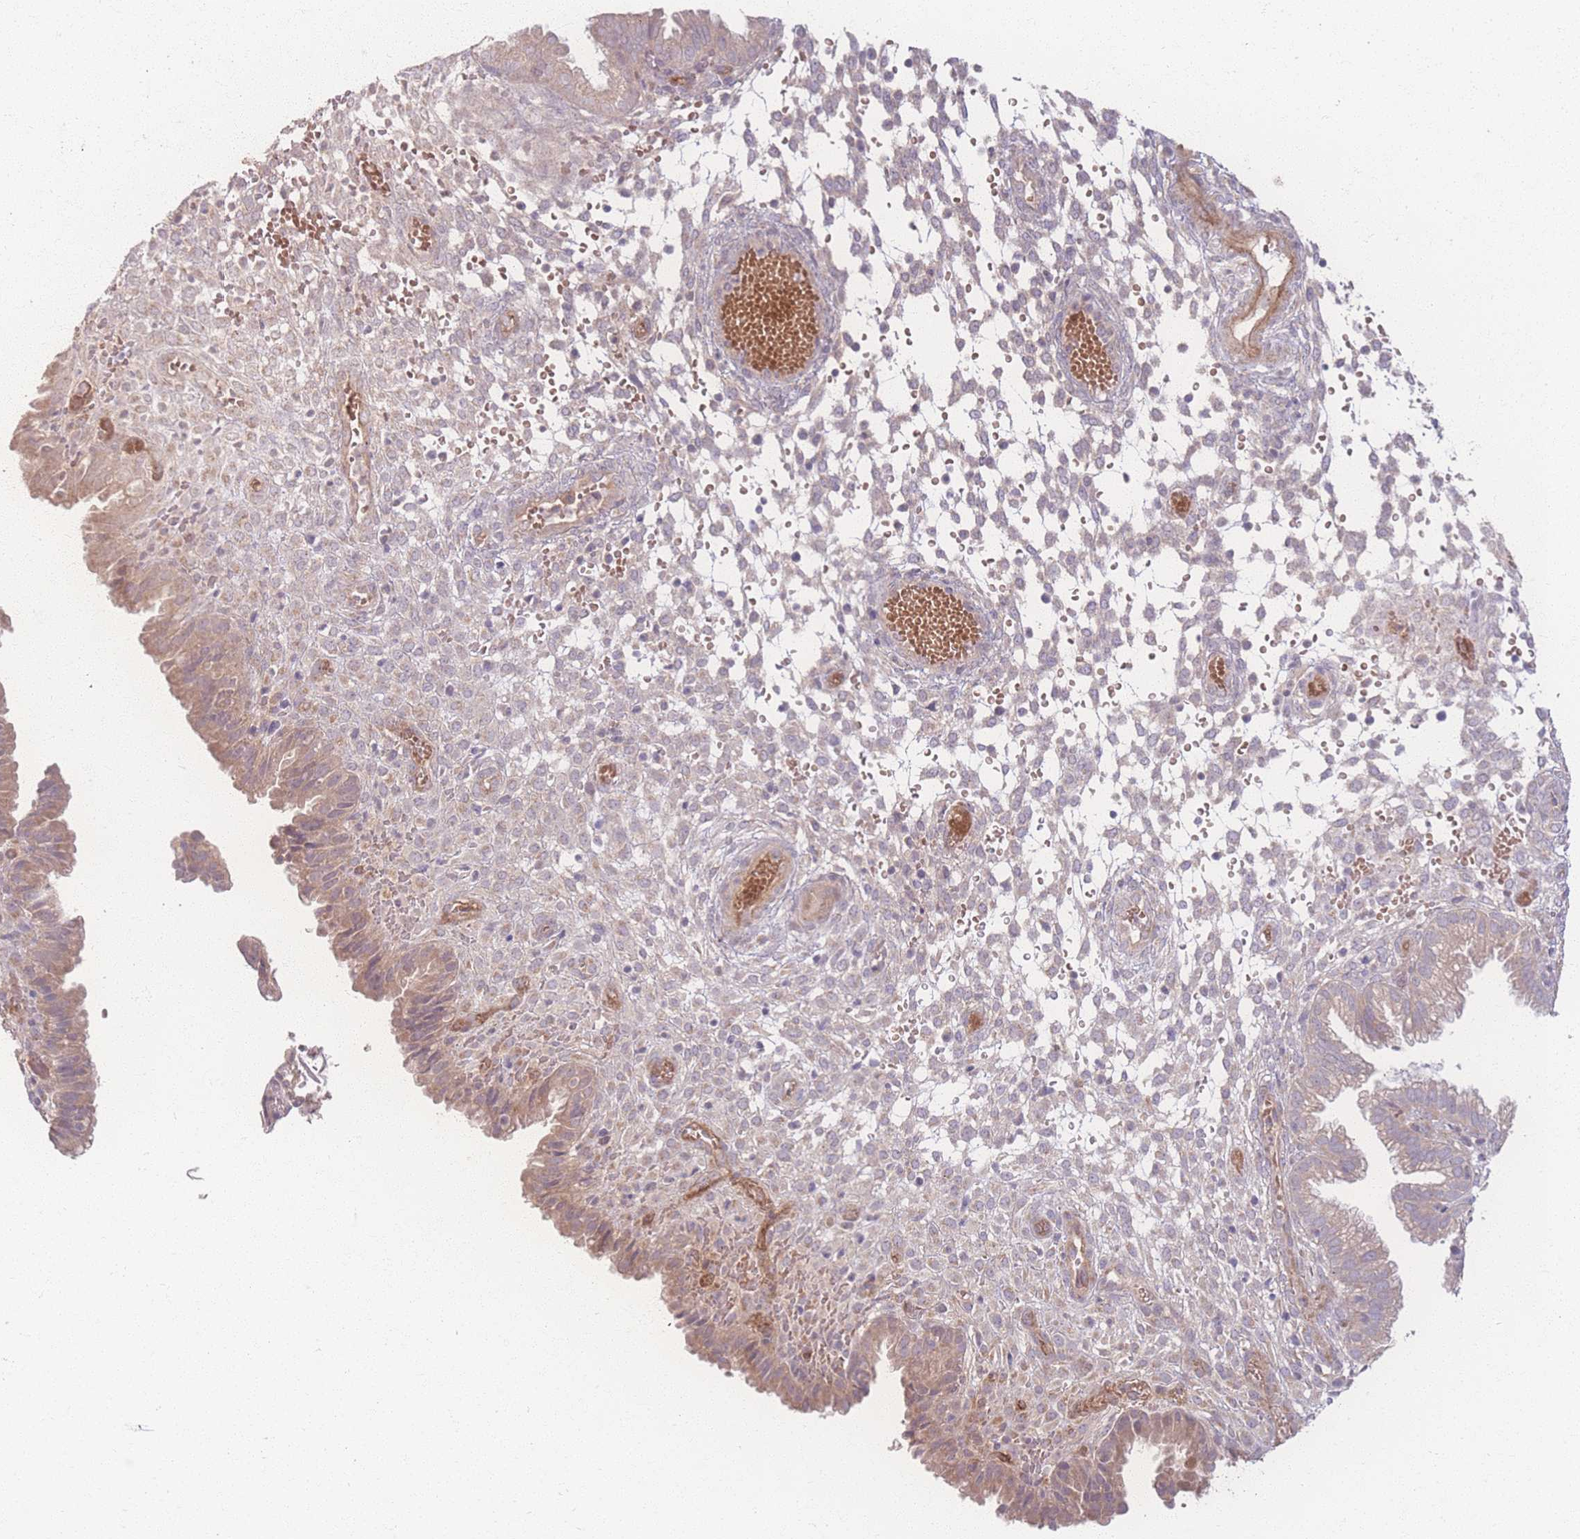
{"staining": {"intensity": "weak", "quantity": "<25%", "location": "cytoplasmic/membranous"}, "tissue": "endometrium", "cell_type": "Cells in endometrial stroma", "image_type": "normal", "snomed": [{"axis": "morphology", "description": "Normal tissue, NOS"}, {"axis": "topography", "description": "Endometrium"}], "caption": "Human endometrium stained for a protein using immunohistochemistry (IHC) shows no staining in cells in endometrial stroma.", "gene": "INSR", "patient": {"sex": "female", "age": 33}}